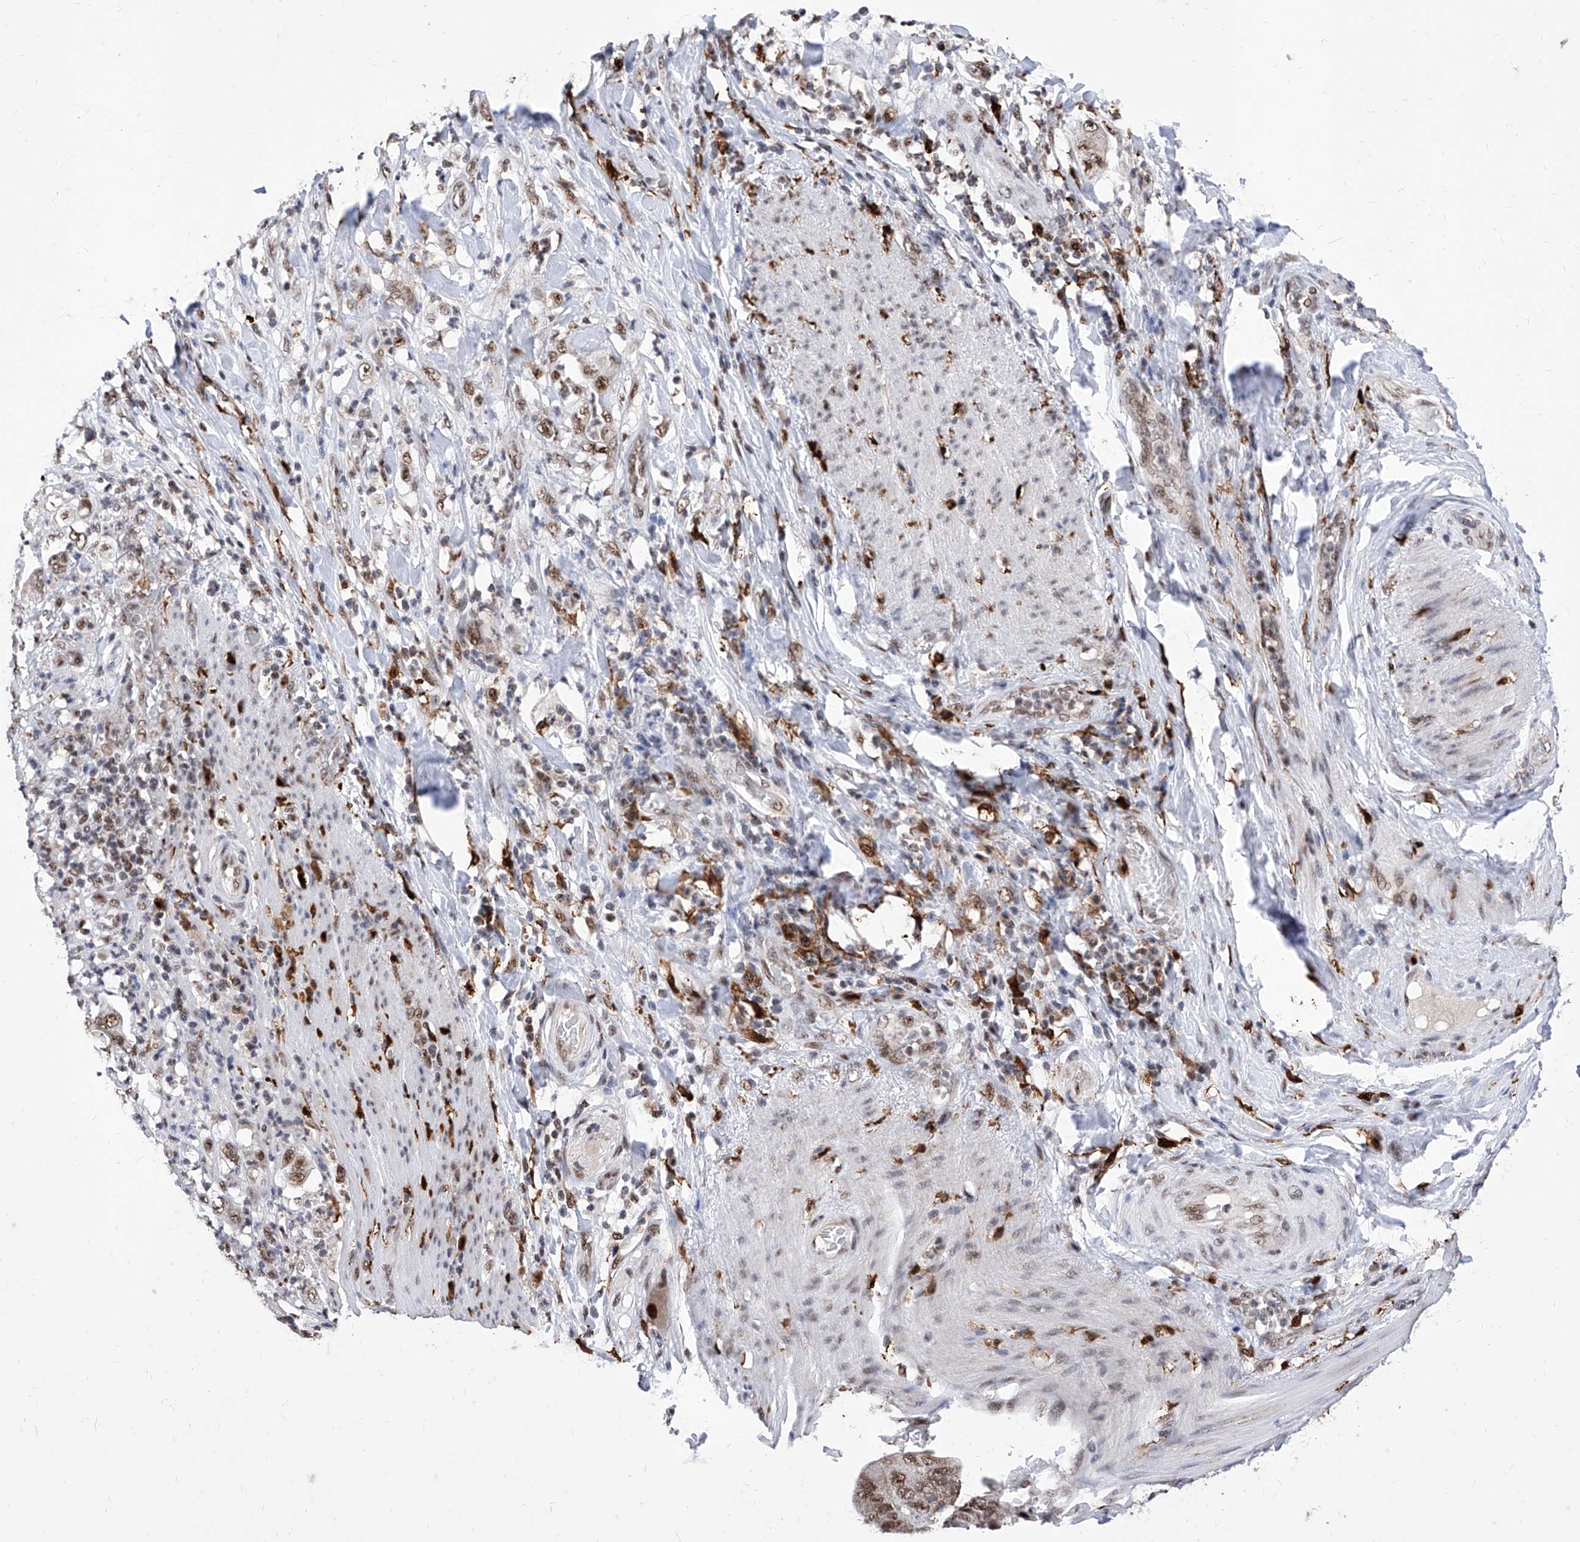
{"staining": {"intensity": "moderate", "quantity": ">75%", "location": "nuclear"}, "tissue": "stomach cancer", "cell_type": "Tumor cells", "image_type": "cancer", "snomed": [{"axis": "morphology", "description": "Adenocarcinoma, NOS"}, {"axis": "topography", "description": "Stomach"}], "caption": "Moderate nuclear expression is appreciated in approximately >75% of tumor cells in stomach cancer.", "gene": "PHF5A", "patient": {"sex": "female", "age": 73}}